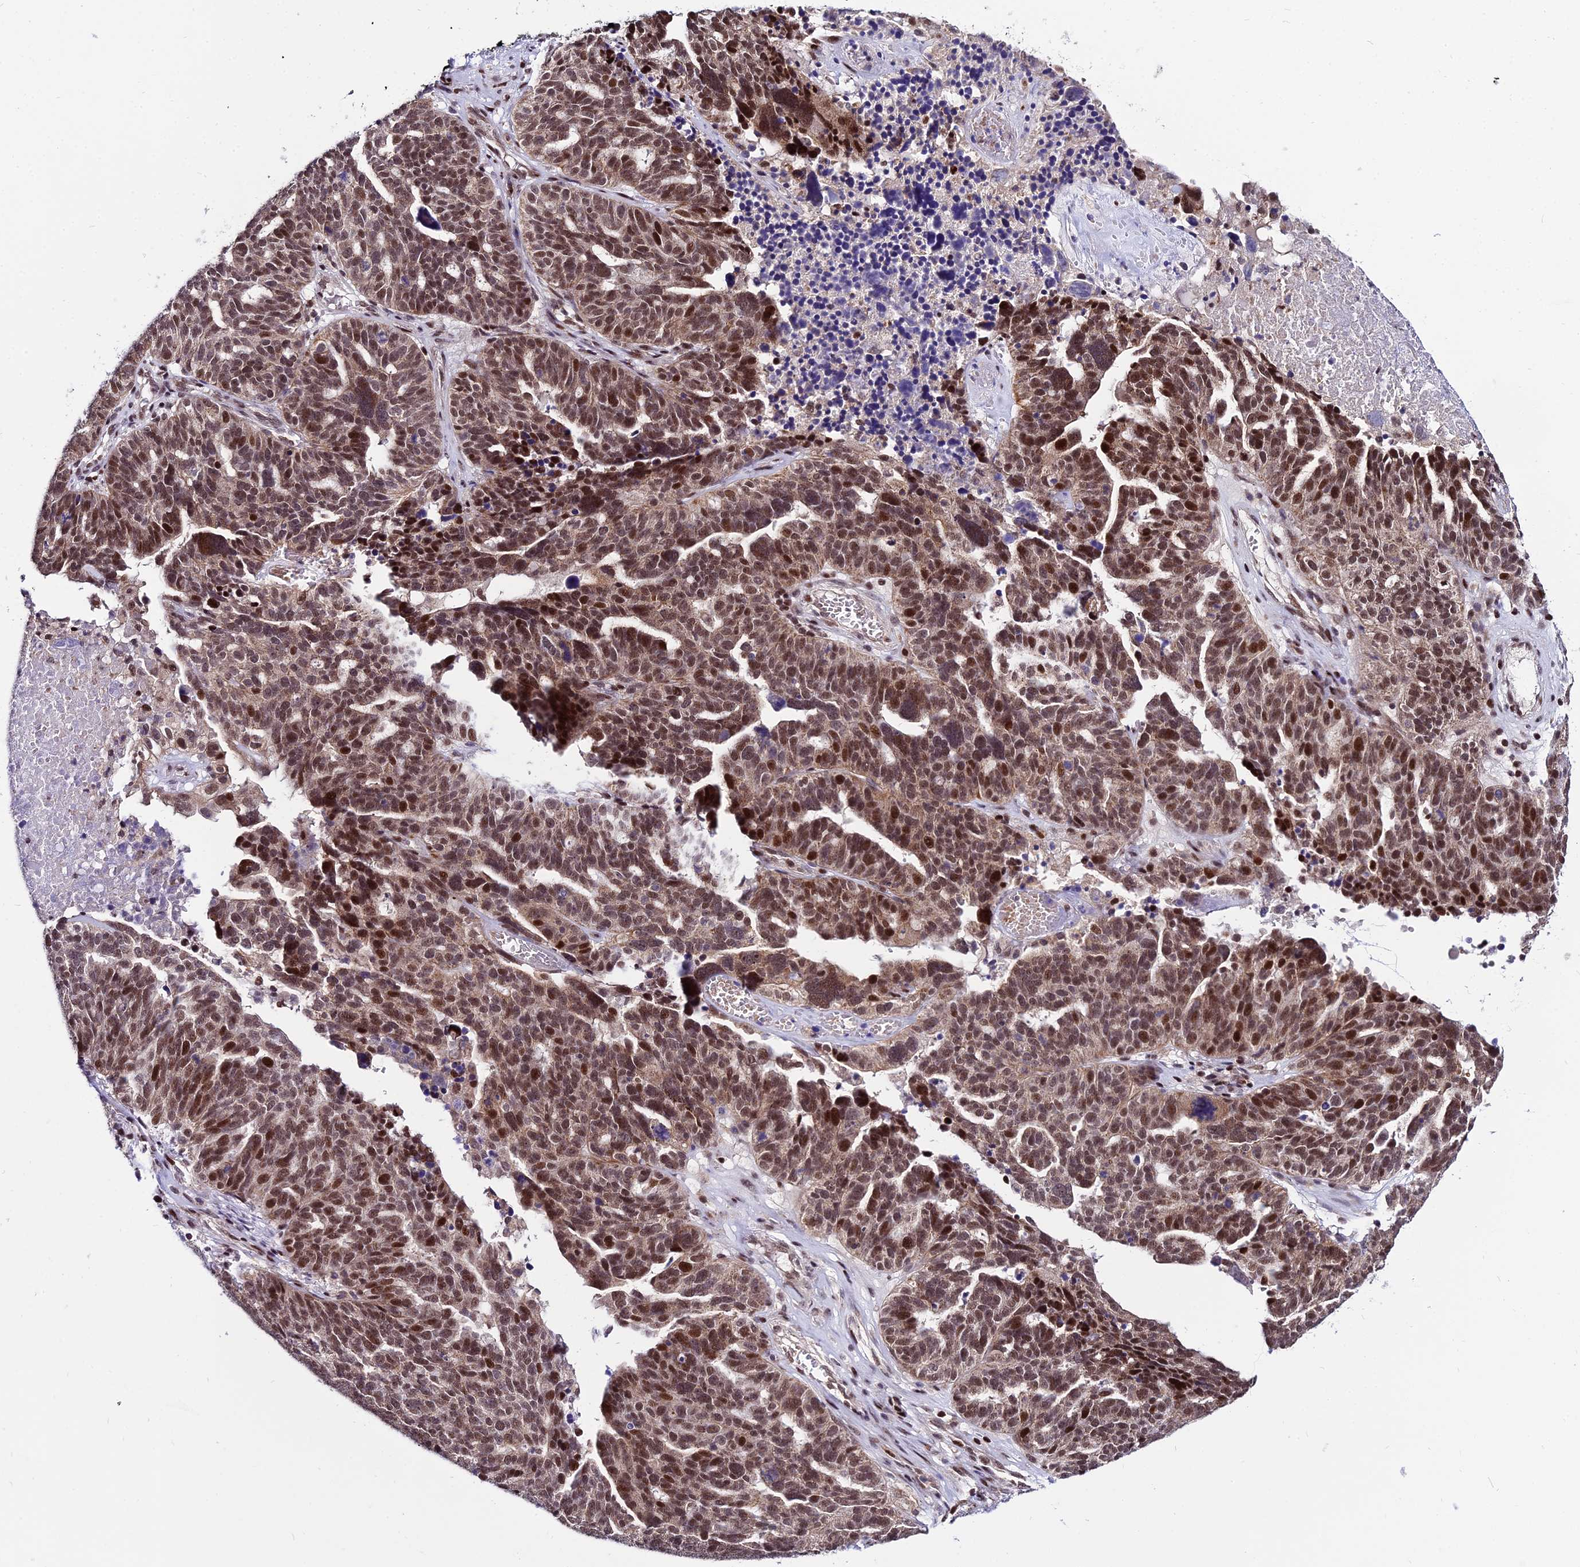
{"staining": {"intensity": "strong", "quantity": ">75%", "location": "nuclear"}, "tissue": "ovarian cancer", "cell_type": "Tumor cells", "image_type": "cancer", "snomed": [{"axis": "morphology", "description": "Cystadenocarcinoma, serous, NOS"}, {"axis": "topography", "description": "Ovary"}], "caption": "High-power microscopy captured an immunohistochemistry histopathology image of ovarian cancer, revealing strong nuclear expression in about >75% of tumor cells.", "gene": "CIB3", "patient": {"sex": "female", "age": 59}}